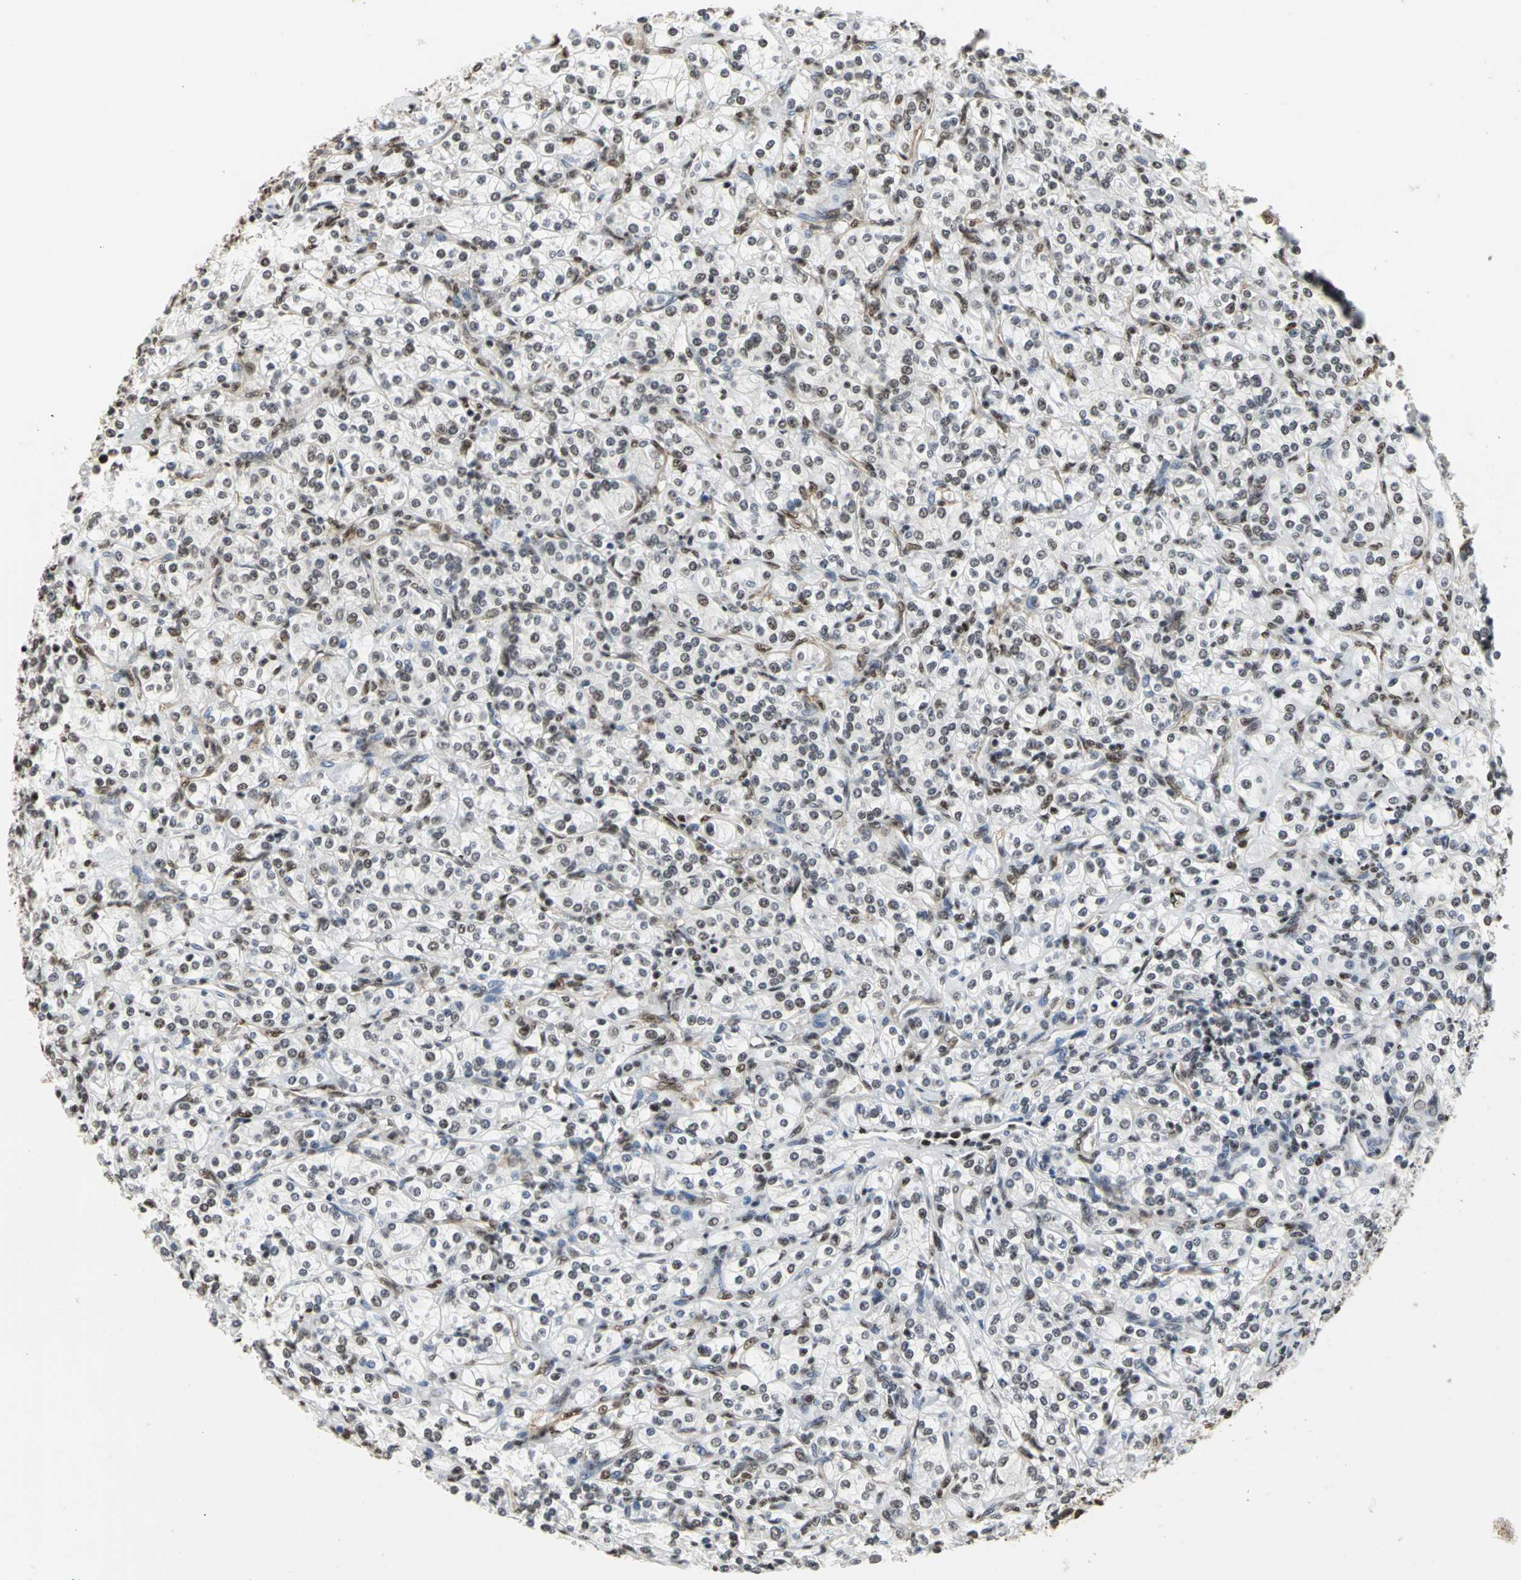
{"staining": {"intensity": "weak", "quantity": ">75%", "location": "nuclear"}, "tissue": "renal cancer", "cell_type": "Tumor cells", "image_type": "cancer", "snomed": [{"axis": "morphology", "description": "Adenocarcinoma, NOS"}, {"axis": "topography", "description": "Kidney"}], "caption": "A micrograph showing weak nuclear positivity in about >75% of tumor cells in renal adenocarcinoma, as visualized by brown immunohistochemical staining.", "gene": "CCDC88C", "patient": {"sex": "male", "age": 77}}